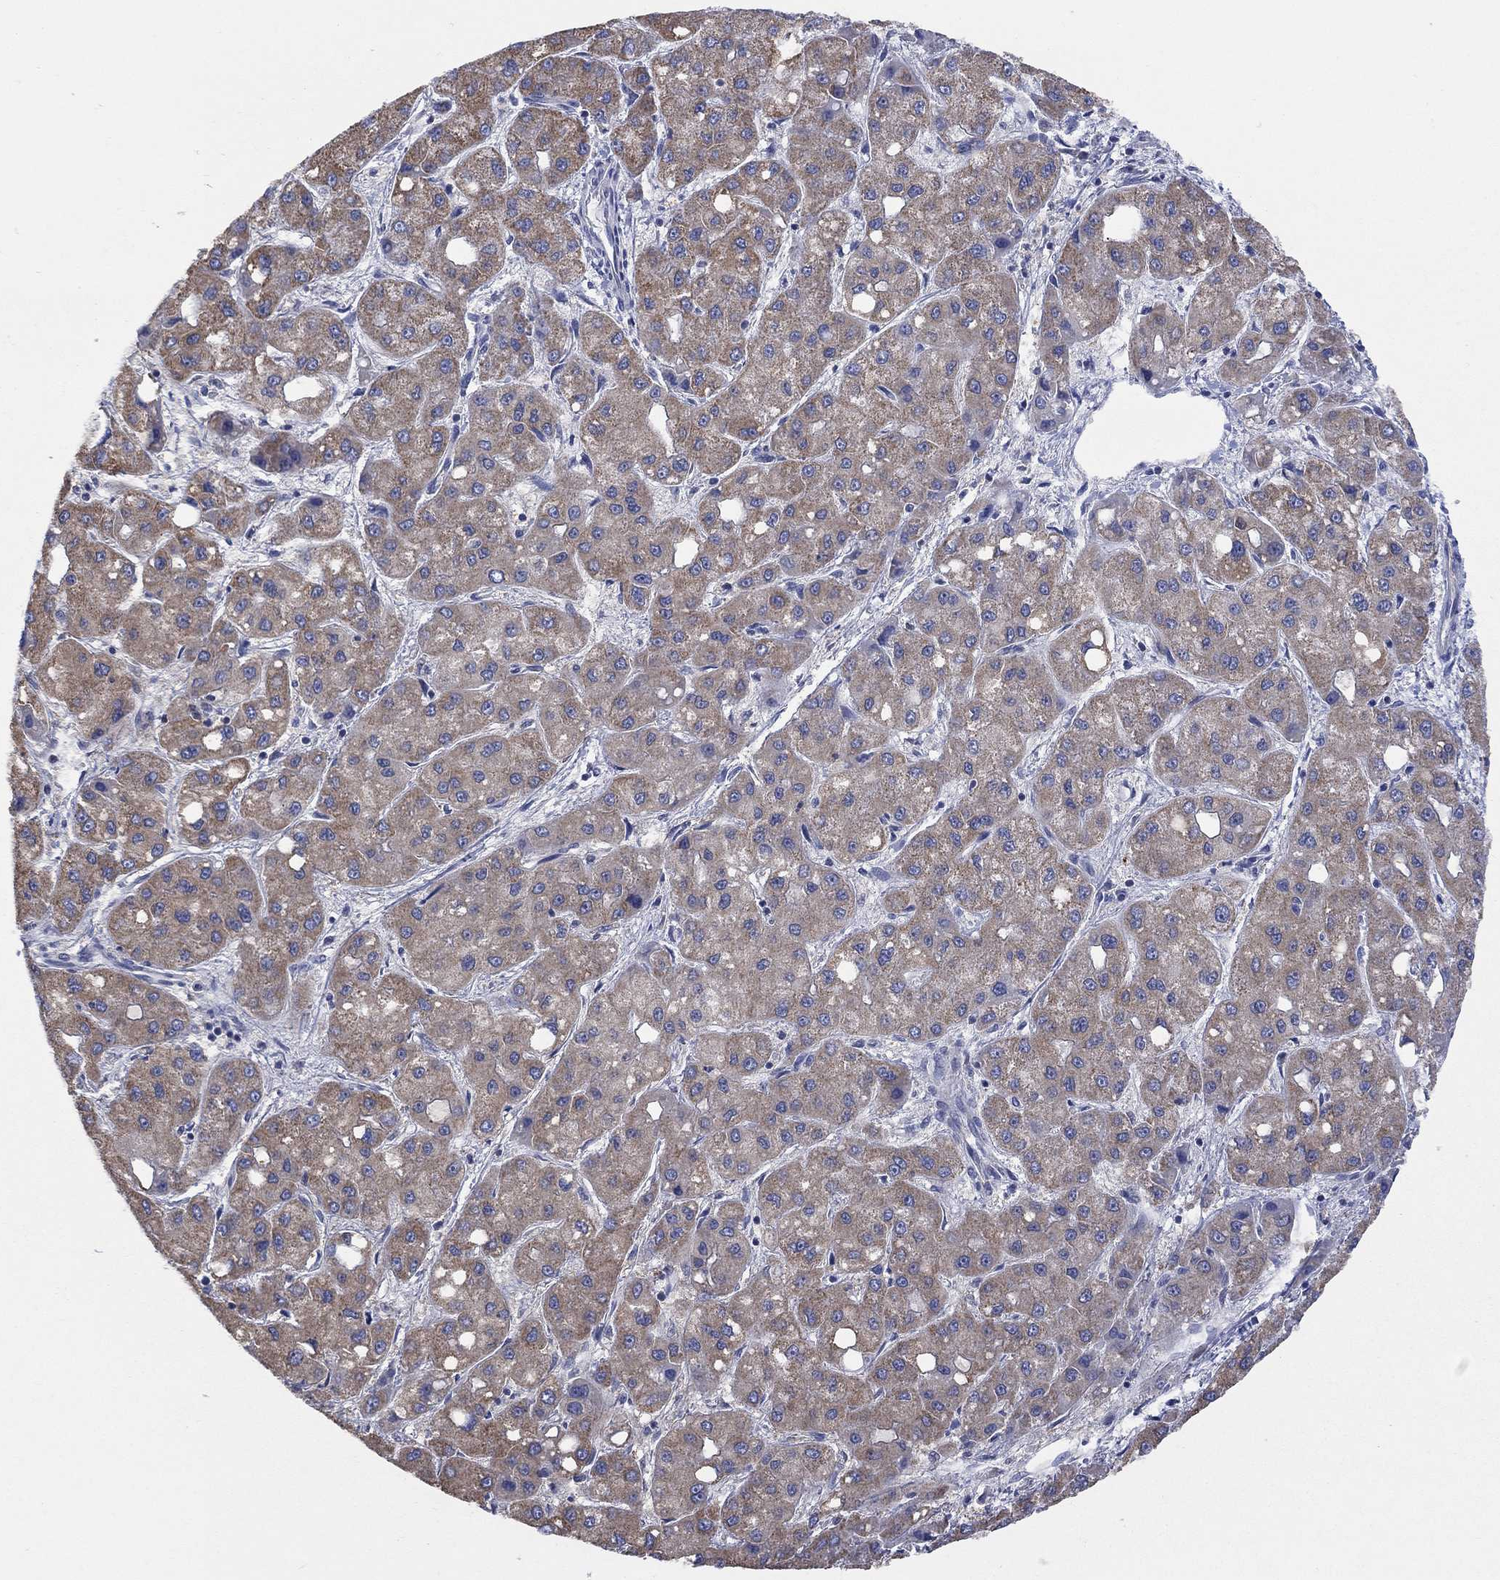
{"staining": {"intensity": "moderate", "quantity": ">75%", "location": "cytoplasmic/membranous"}, "tissue": "liver cancer", "cell_type": "Tumor cells", "image_type": "cancer", "snomed": [{"axis": "morphology", "description": "Carcinoma, Hepatocellular, NOS"}, {"axis": "topography", "description": "Liver"}], "caption": "Immunohistochemical staining of human liver hepatocellular carcinoma exhibits moderate cytoplasmic/membranous protein positivity in about >75% of tumor cells.", "gene": "CLVS1", "patient": {"sex": "male", "age": 73}}